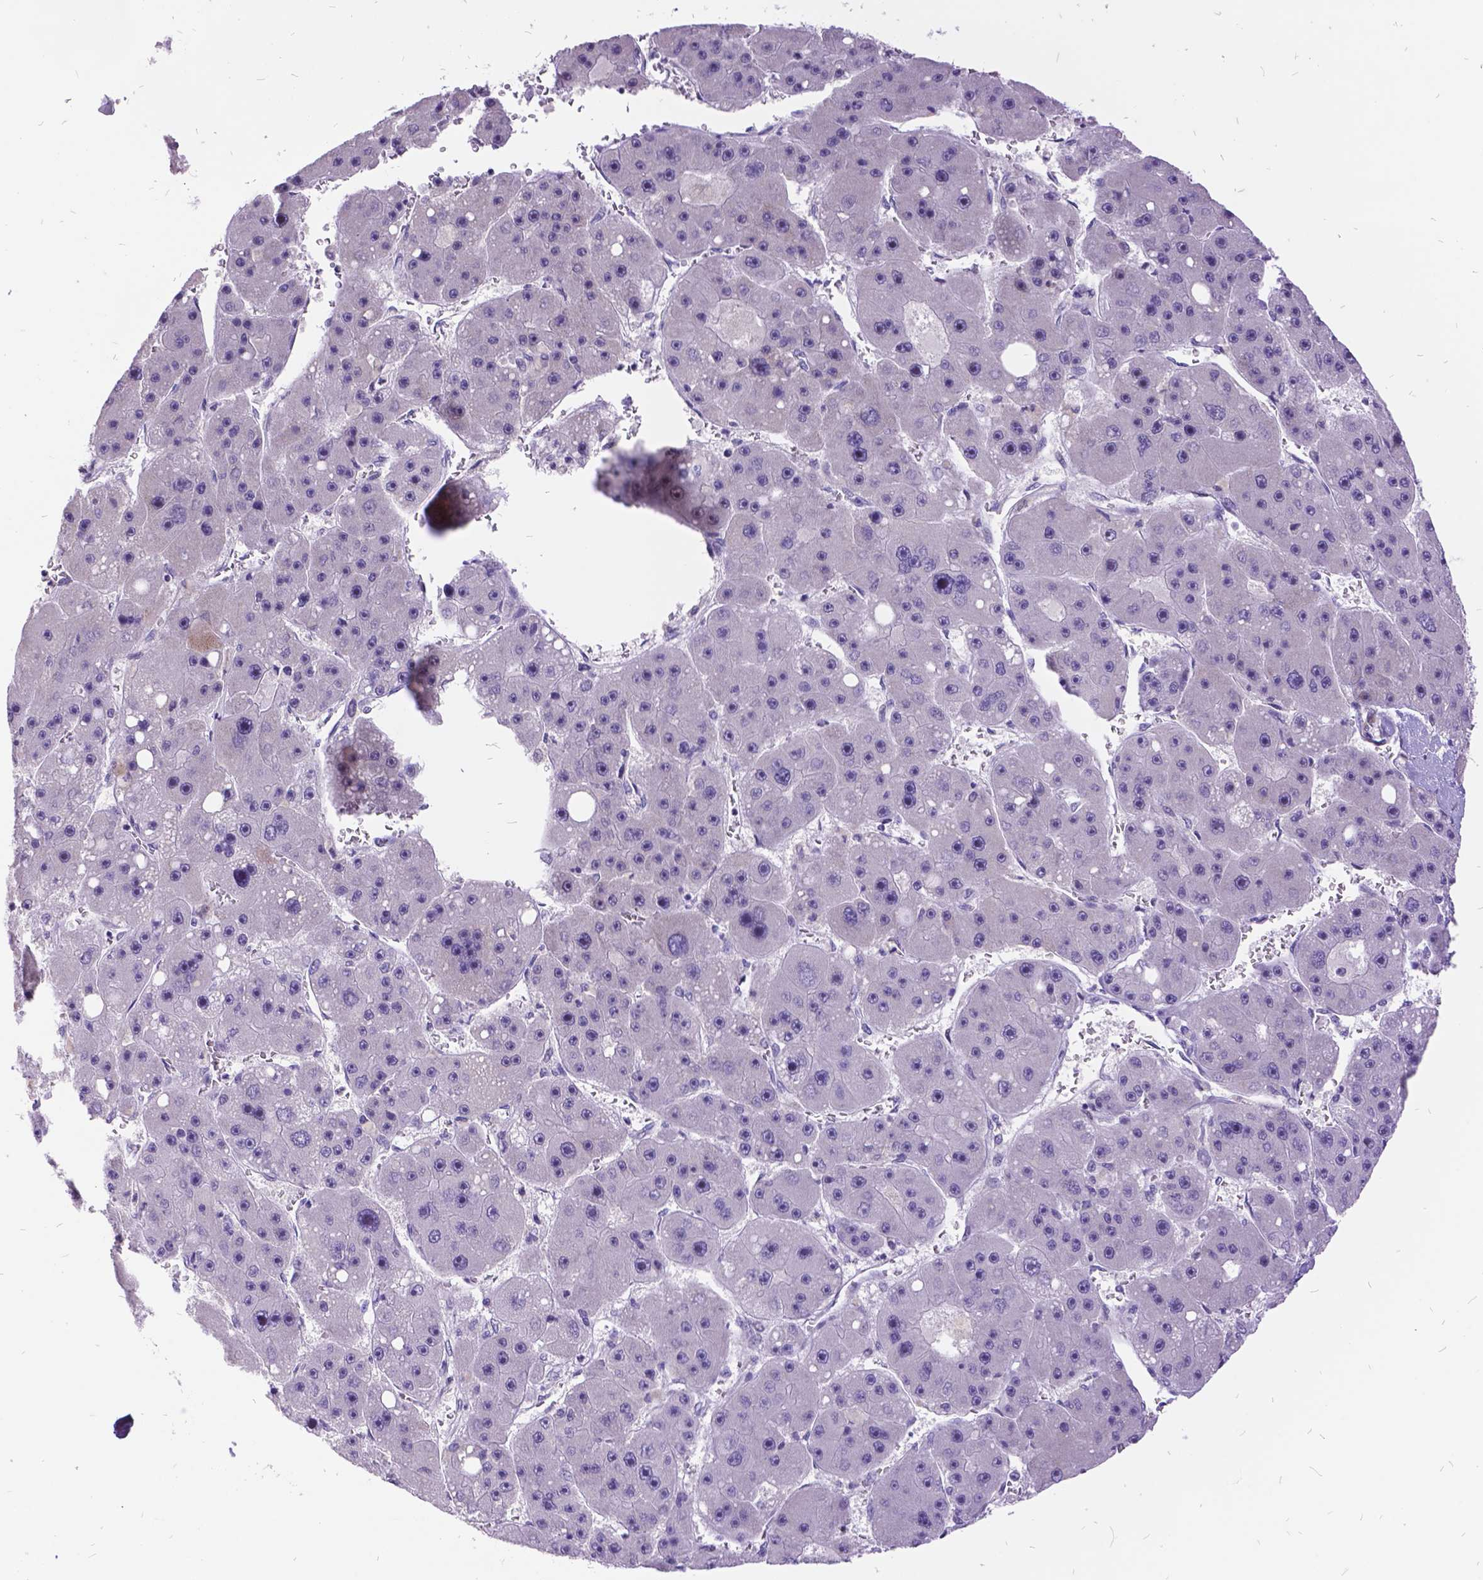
{"staining": {"intensity": "negative", "quantity": "none", "location": "none"}, "tissue": "liver cancer", "cell_type": "Tumor cells", "image_type": "cancer", "snomed": [{"axis": "morphology", "description": "Carcinoma, Hepatocellular, NOS"}, {"axis": "topography", "description": "Liver"}], "caption": "The photomicrograph exhibits no significant positivity in tumor cells of hepatocellular carcinoma (liver).", "gene": "ITGB6", "patient": {"sex": "female", "age": 61}}